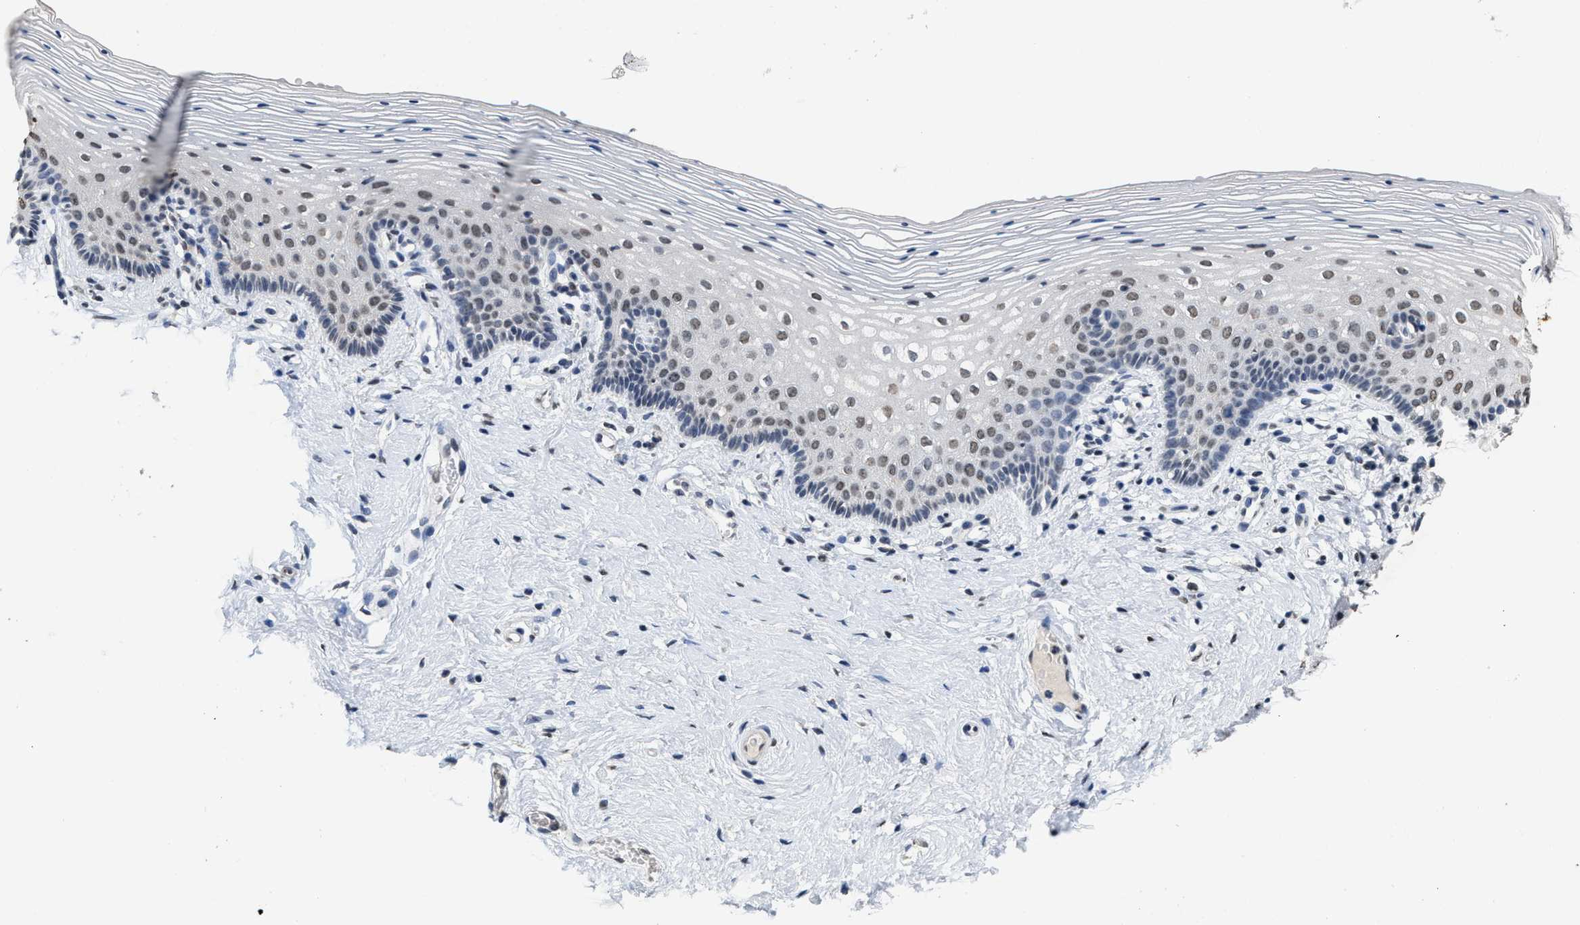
{"staining": {"intensity": "weak", "quantity": "<25%", "location": "nuclear"}, "tissue": "vagina", "cell_type": "Squamous epithelial cells", "image_type": "normal", "snomed": [{"axis": "morphology", "description": "Normal tissue, NOS"}, {"axis": "topography", "description": "Vagina"}], "caption": "This is an IHC photomicrograph of normal vagina. There is no expression in squamous epithelial cells.", "gene": "SUPT16H", "patient": {"sex": "female", "age": 32}}